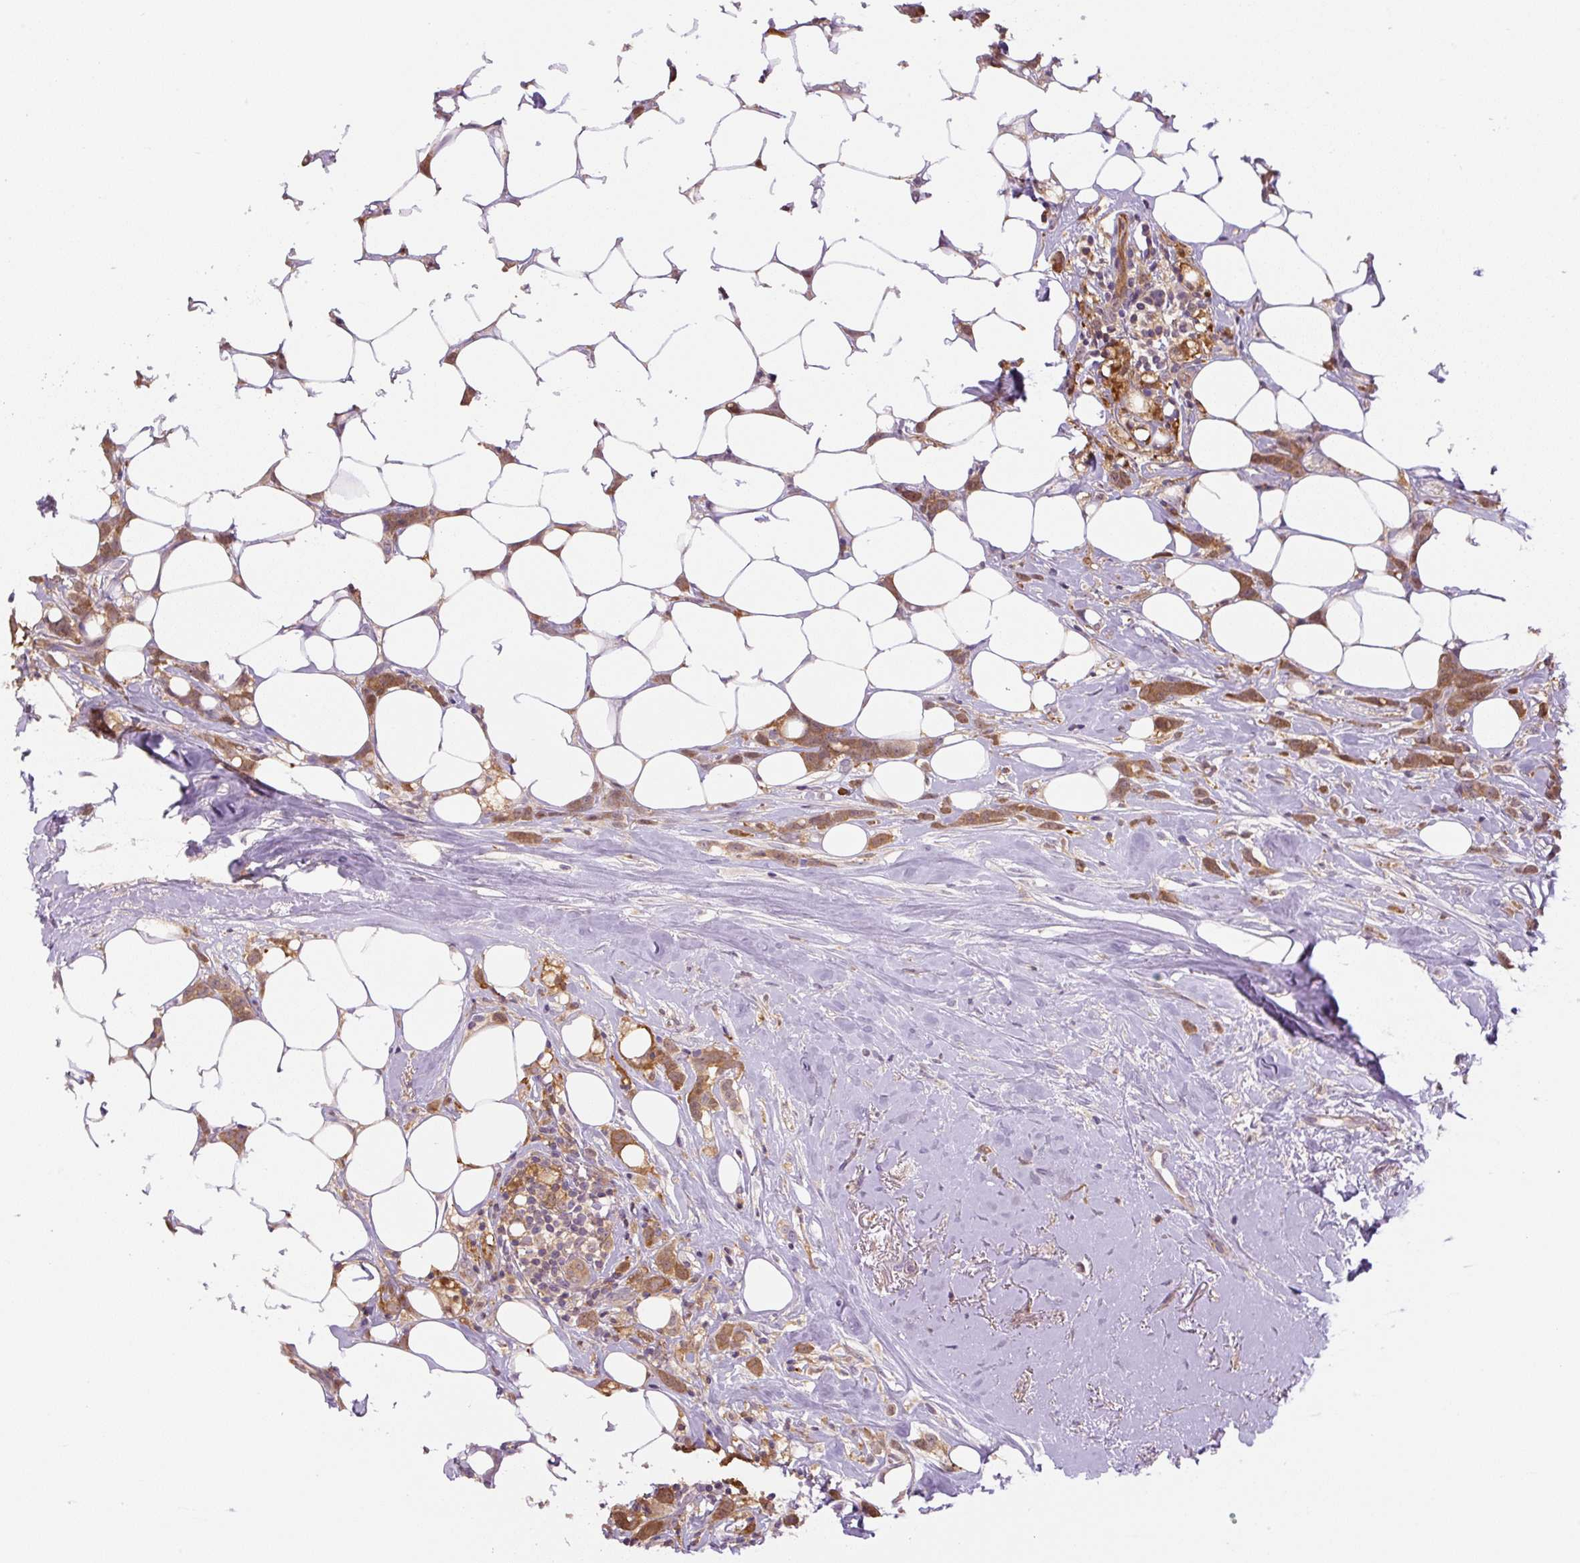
{"staining": {"intensity": "moderate", "quantity": ">75%", "location": "cytoplasmic/membranous"}, "tissue": "breast cancer", "cell_type": "Tumor cells", "image_type": "cancer", "snomed": [{"axis": "morphology", "description": "Duct carcinoma"}, {"axis": "topography", "description": "Breast"}], "caption": "Invasive ductal carcinoma (breast) was stained to show a protein in brown. There is medium levels of moderate cytoplasmic/membranous staining in approximately >75% of tumor cells. Immunohistochemistry (ihc) stains the protein in brown and the nuclei are stained blue.", "gene": "SPSB2", "patient": {"sex": "female", "age": 80}}